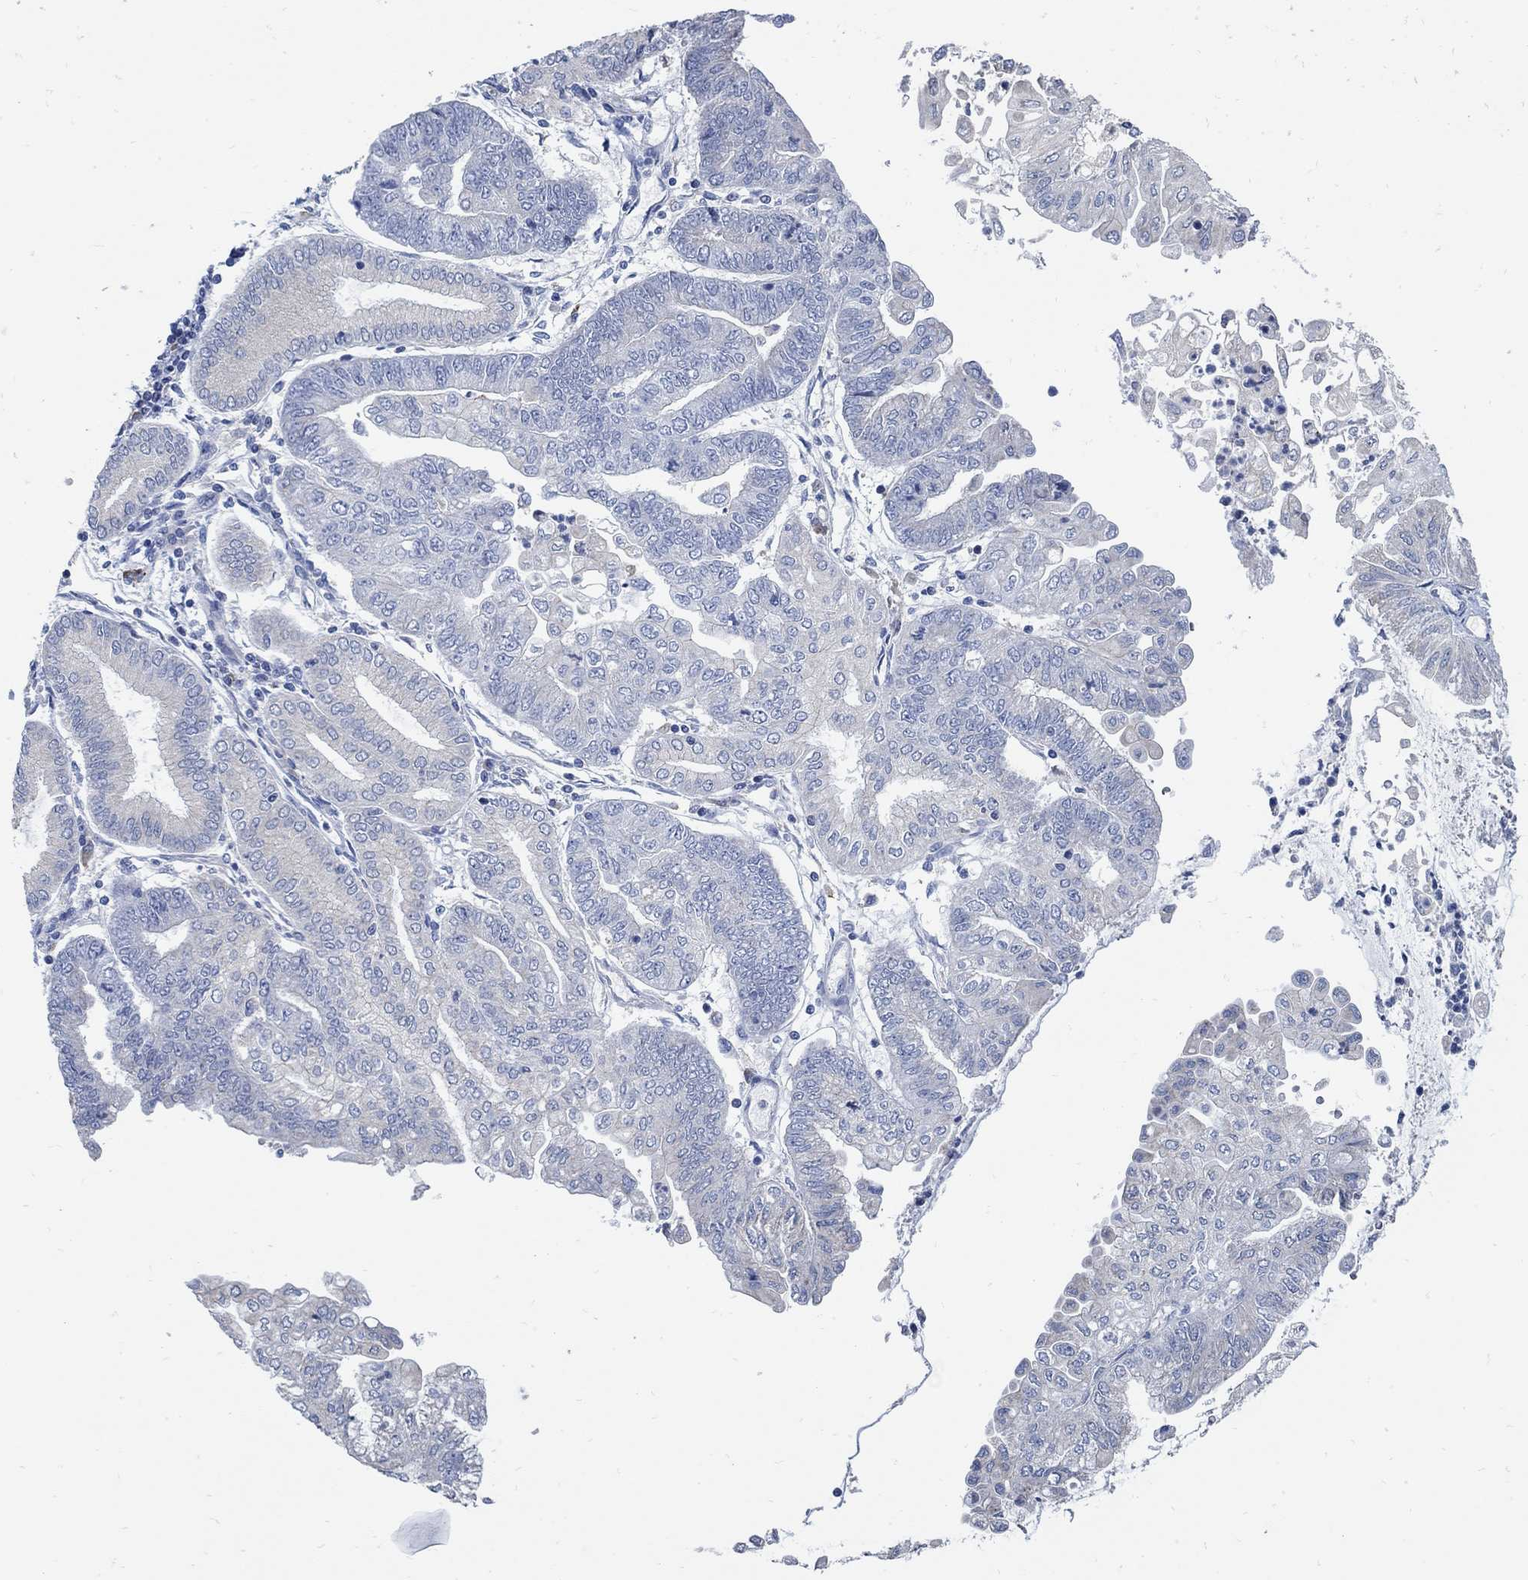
{"staining": {"intensity": "negative", "quantity": "none", "location": "none"}, "tissue": "endometrial cancer", "cell_type": "Tumor cells", "image_type": "cancer", "snomed": [{"axis": "morphology", "description": "Adenocarcinoma, NOS"}, {"axis": "topography", "description": "Endometrium"}], "caption": "Tumor cells show no significant protein expression in endometrial cancer (adenocarcinoma).", "gene": "PCDH11X", "patient": {"sex": "female", "age": 55}}